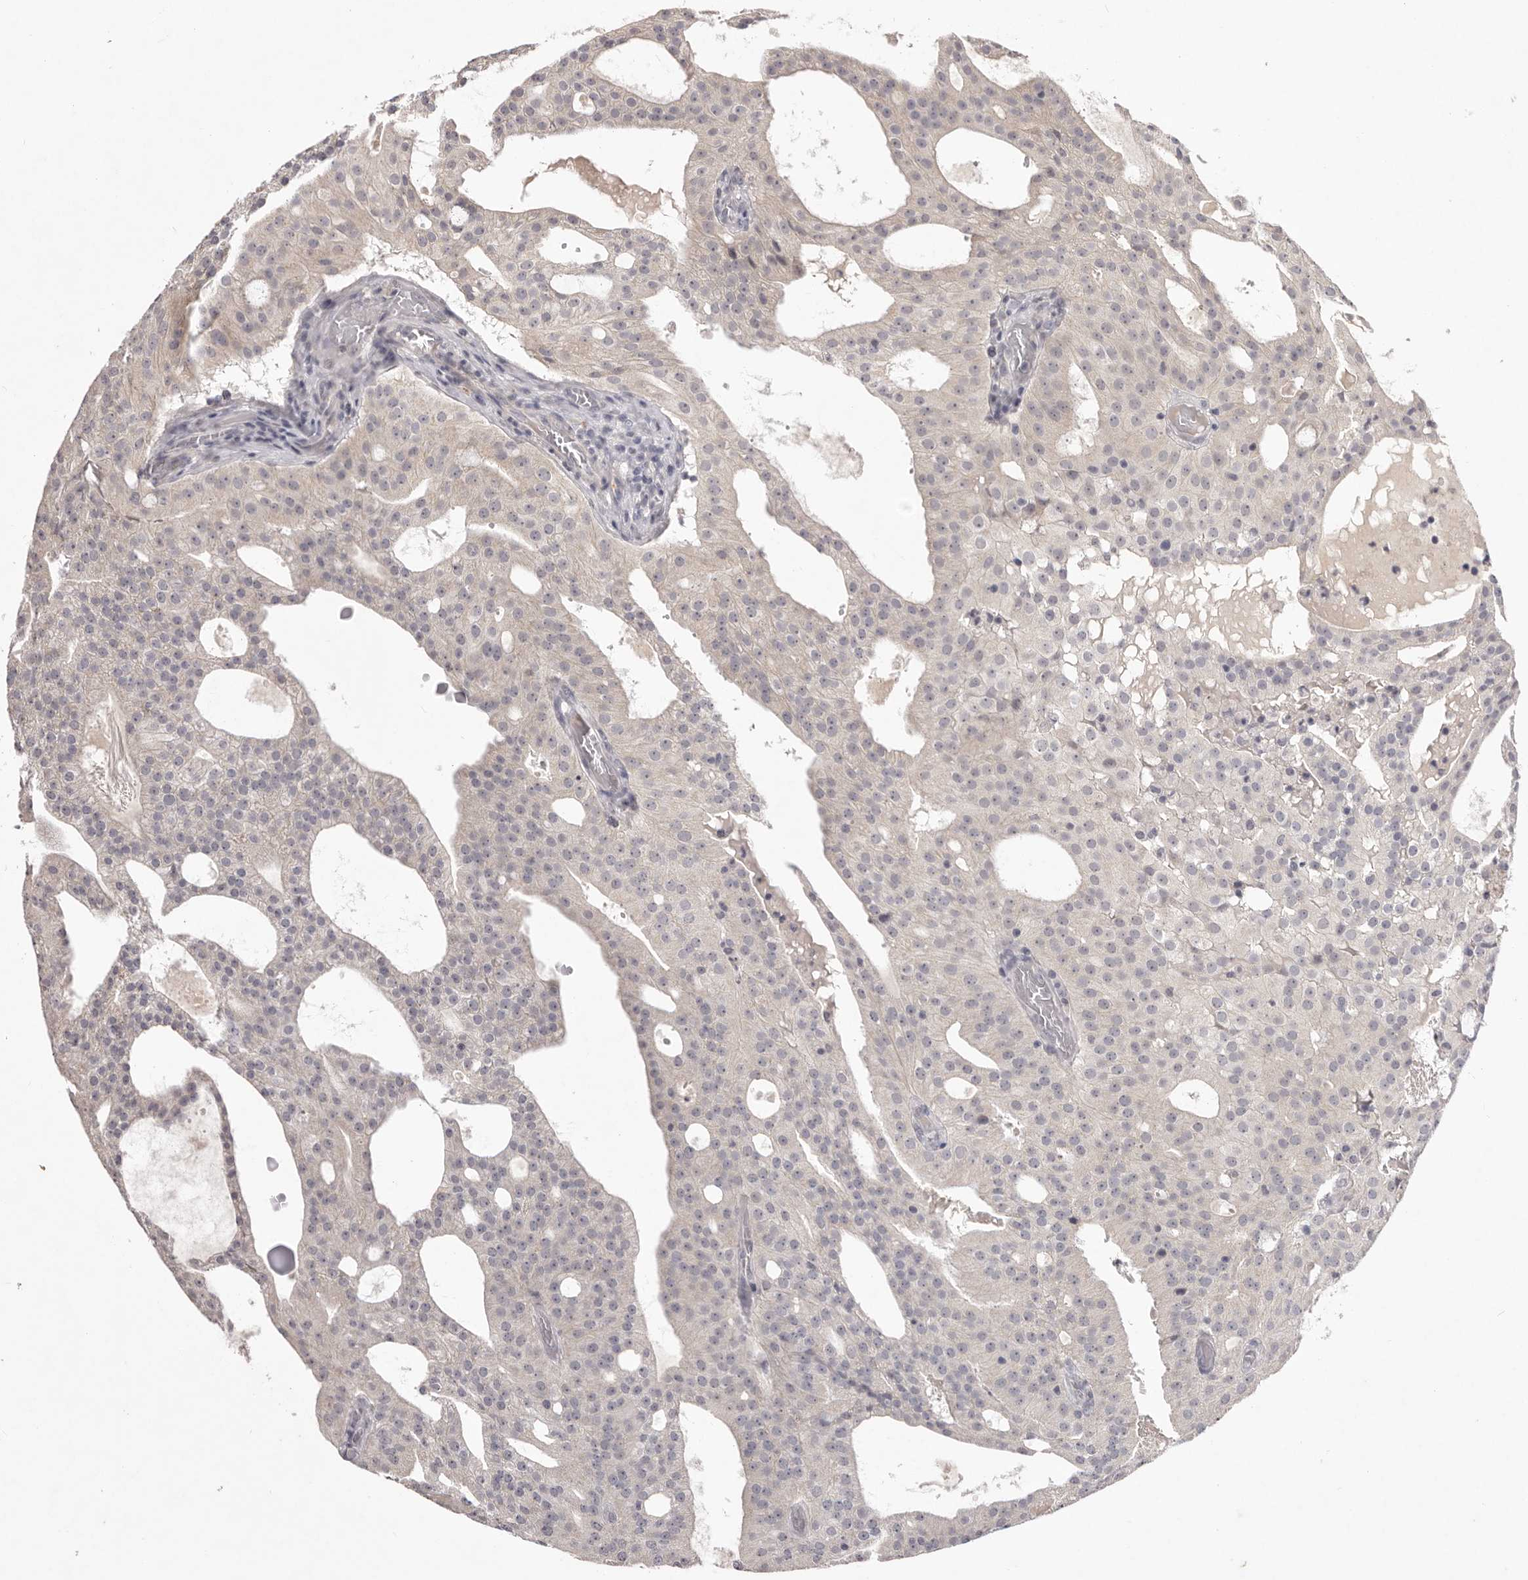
{"staining": {"intensity": "negative", "quantity": "none", "location": "none"}, "tissue": "prostate cancer", "cell_type": "Tumor cells", "image_type": "cancer", "snomed": [{"axis": "morphology", "description": "Adenocarcinoma, Medium grade"}, {"axis": "topography", "description": "Prostate"}], "caption": "Immunohistochemical staining of human adenocarcinoma (medium-grade) (prostate) shows no significant staining in tumor cells.", "gene": "GARNL3", "patient": {"sex": "male", "age": 88}}